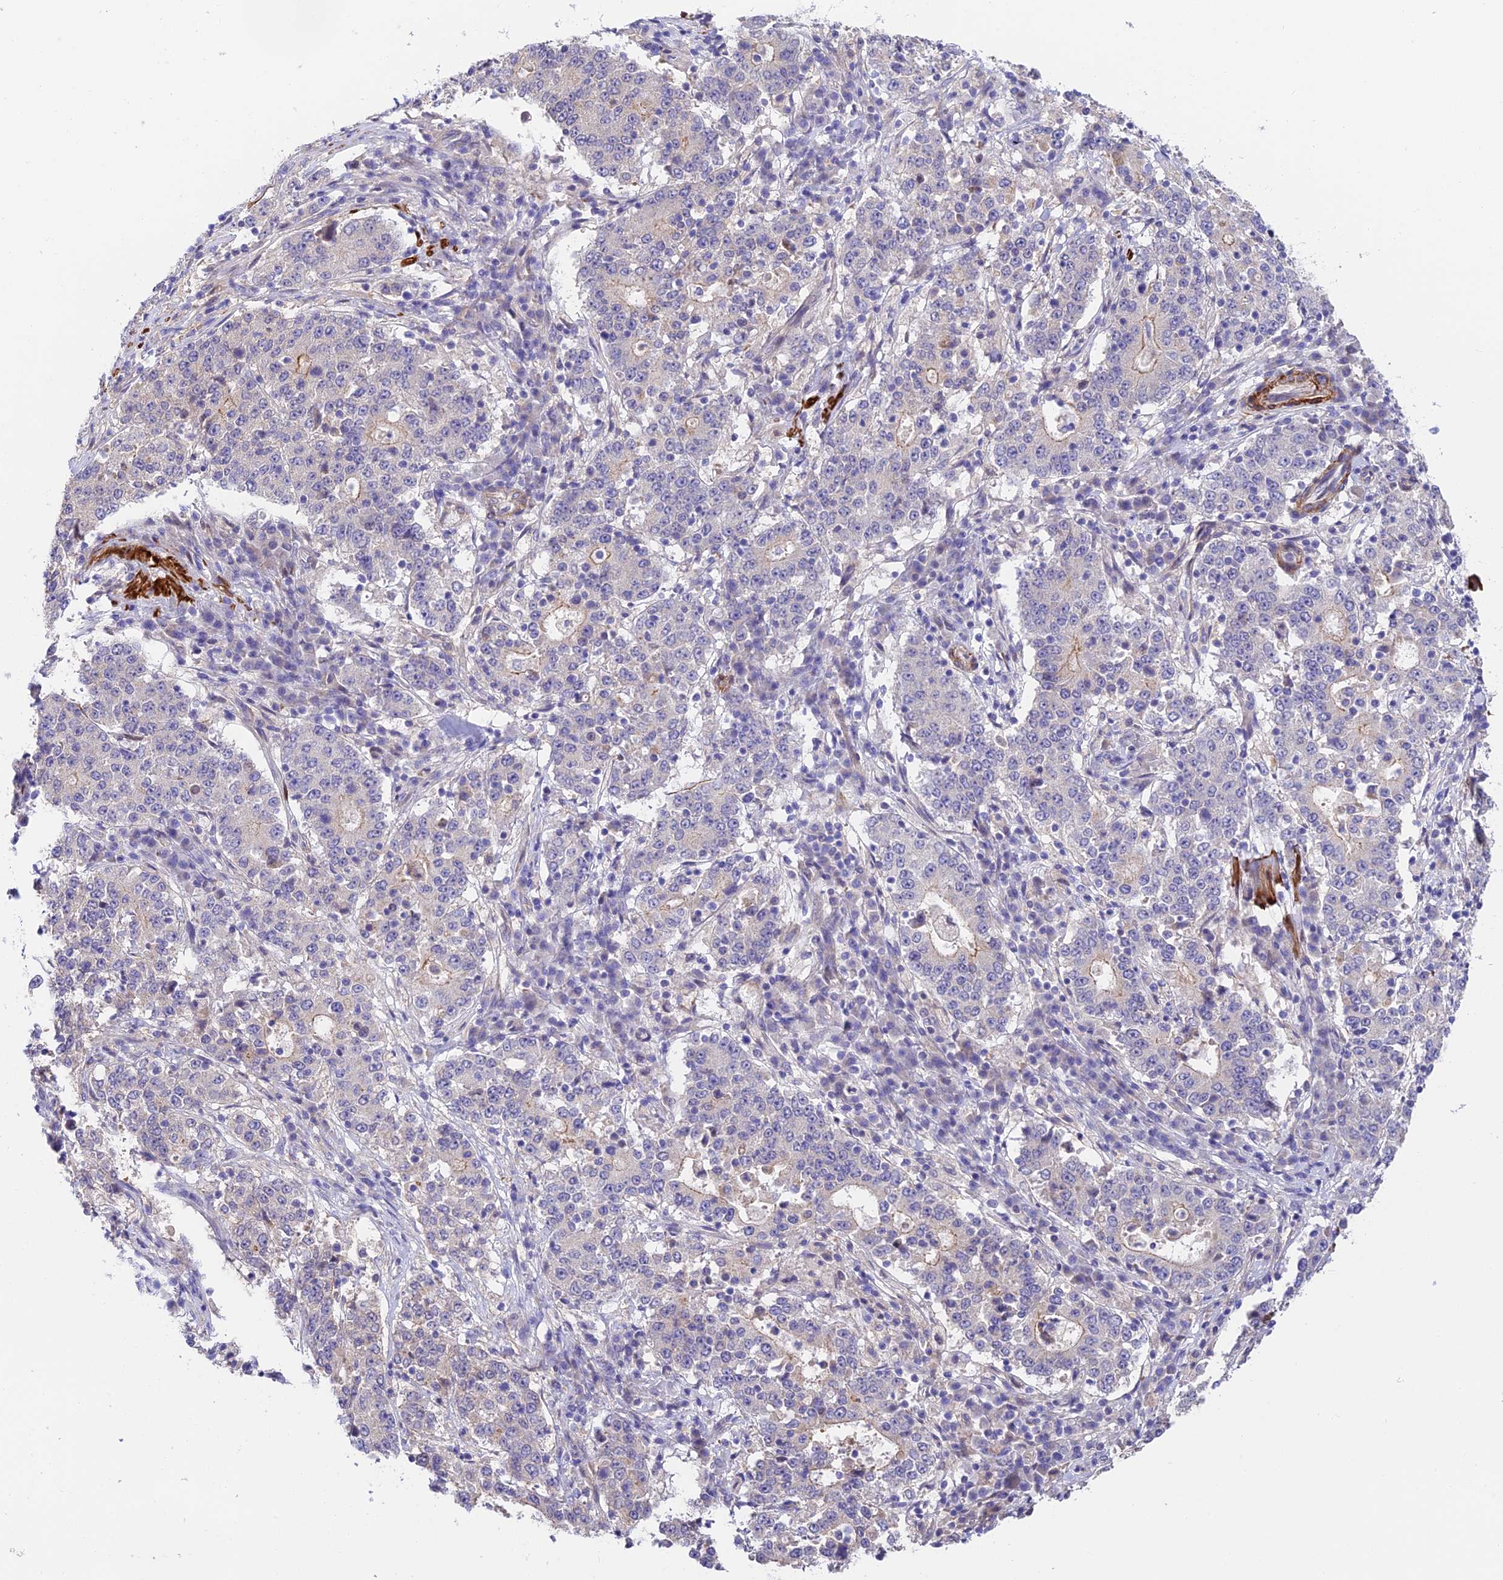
{"staining": {"intensity": "weak", "quantity": "<25%", "location": "cytoplasmic/membranous"}, "tissue": "stomach cancer", "cell_type": "Tumor cells", "image_type": "cancer", "snomed": [{"axis": "morphology", "description": "Adenocarcinoma, NOS"}, {"axis": "topography", "description": "Stomach"}], "caption": "Tumor cells show no significant protein expression in stomach adenocarcinoma.", "gene": "ANKRD50", "patient": {"sex": "male", "age": 59}}